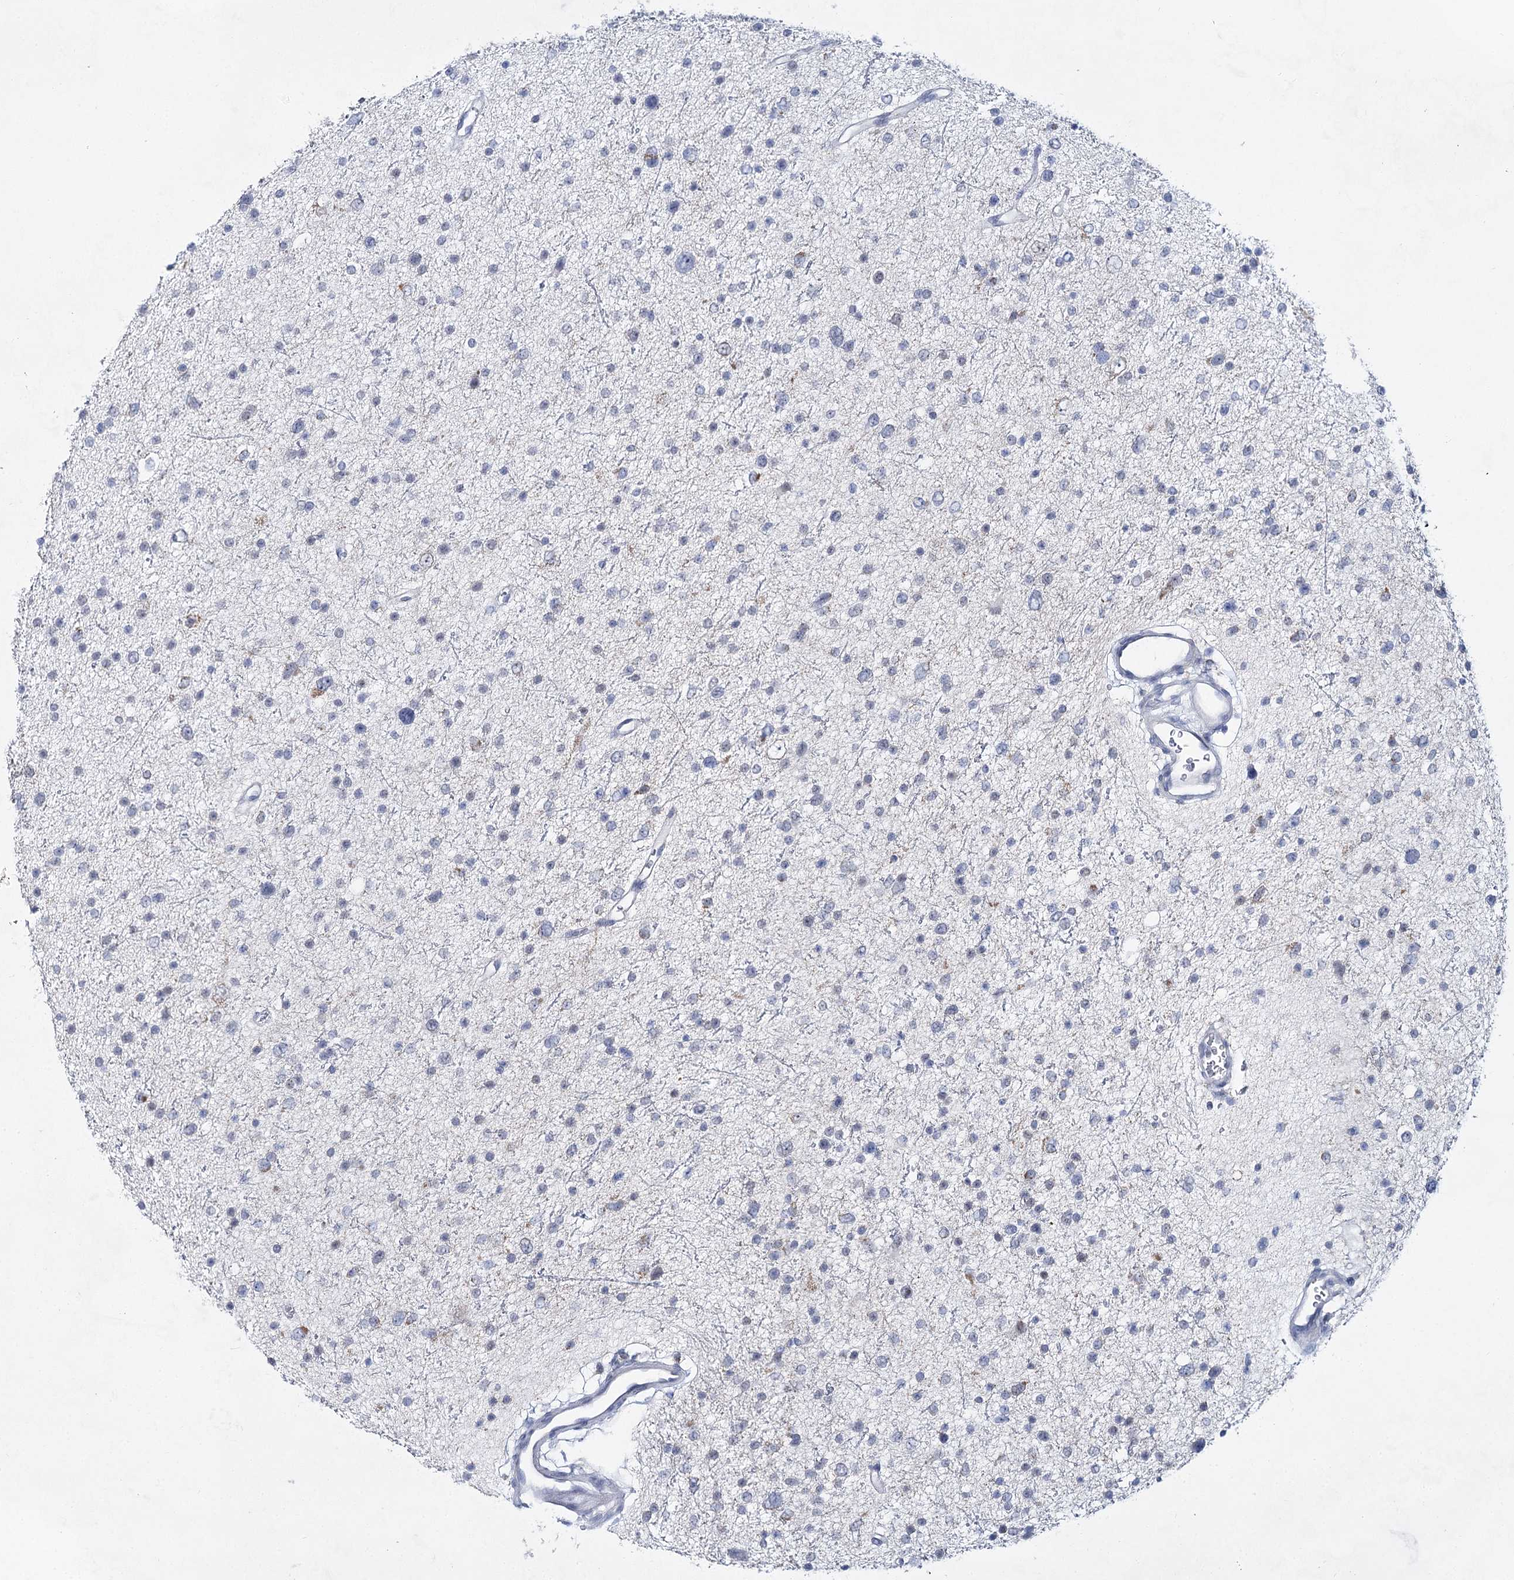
{"staining": {"intensity": "negative", "quantity": "none", "location": "none"}, "tissue": "glioma", "cell_type": "Tumor cells", "image_type": "cancer", "snomed": [{"axis": "morphology", "description": "Glioma, malignant, Low grade"}, {"axis": "topography", "description": "Brain"}], "caption": "Tumor cells are negative for protein expression in human low-grade glioma (malignant). Nuclei are stained in blue.", "gene": "BPHL", "patient": {"sex": "female", "age": 37}}